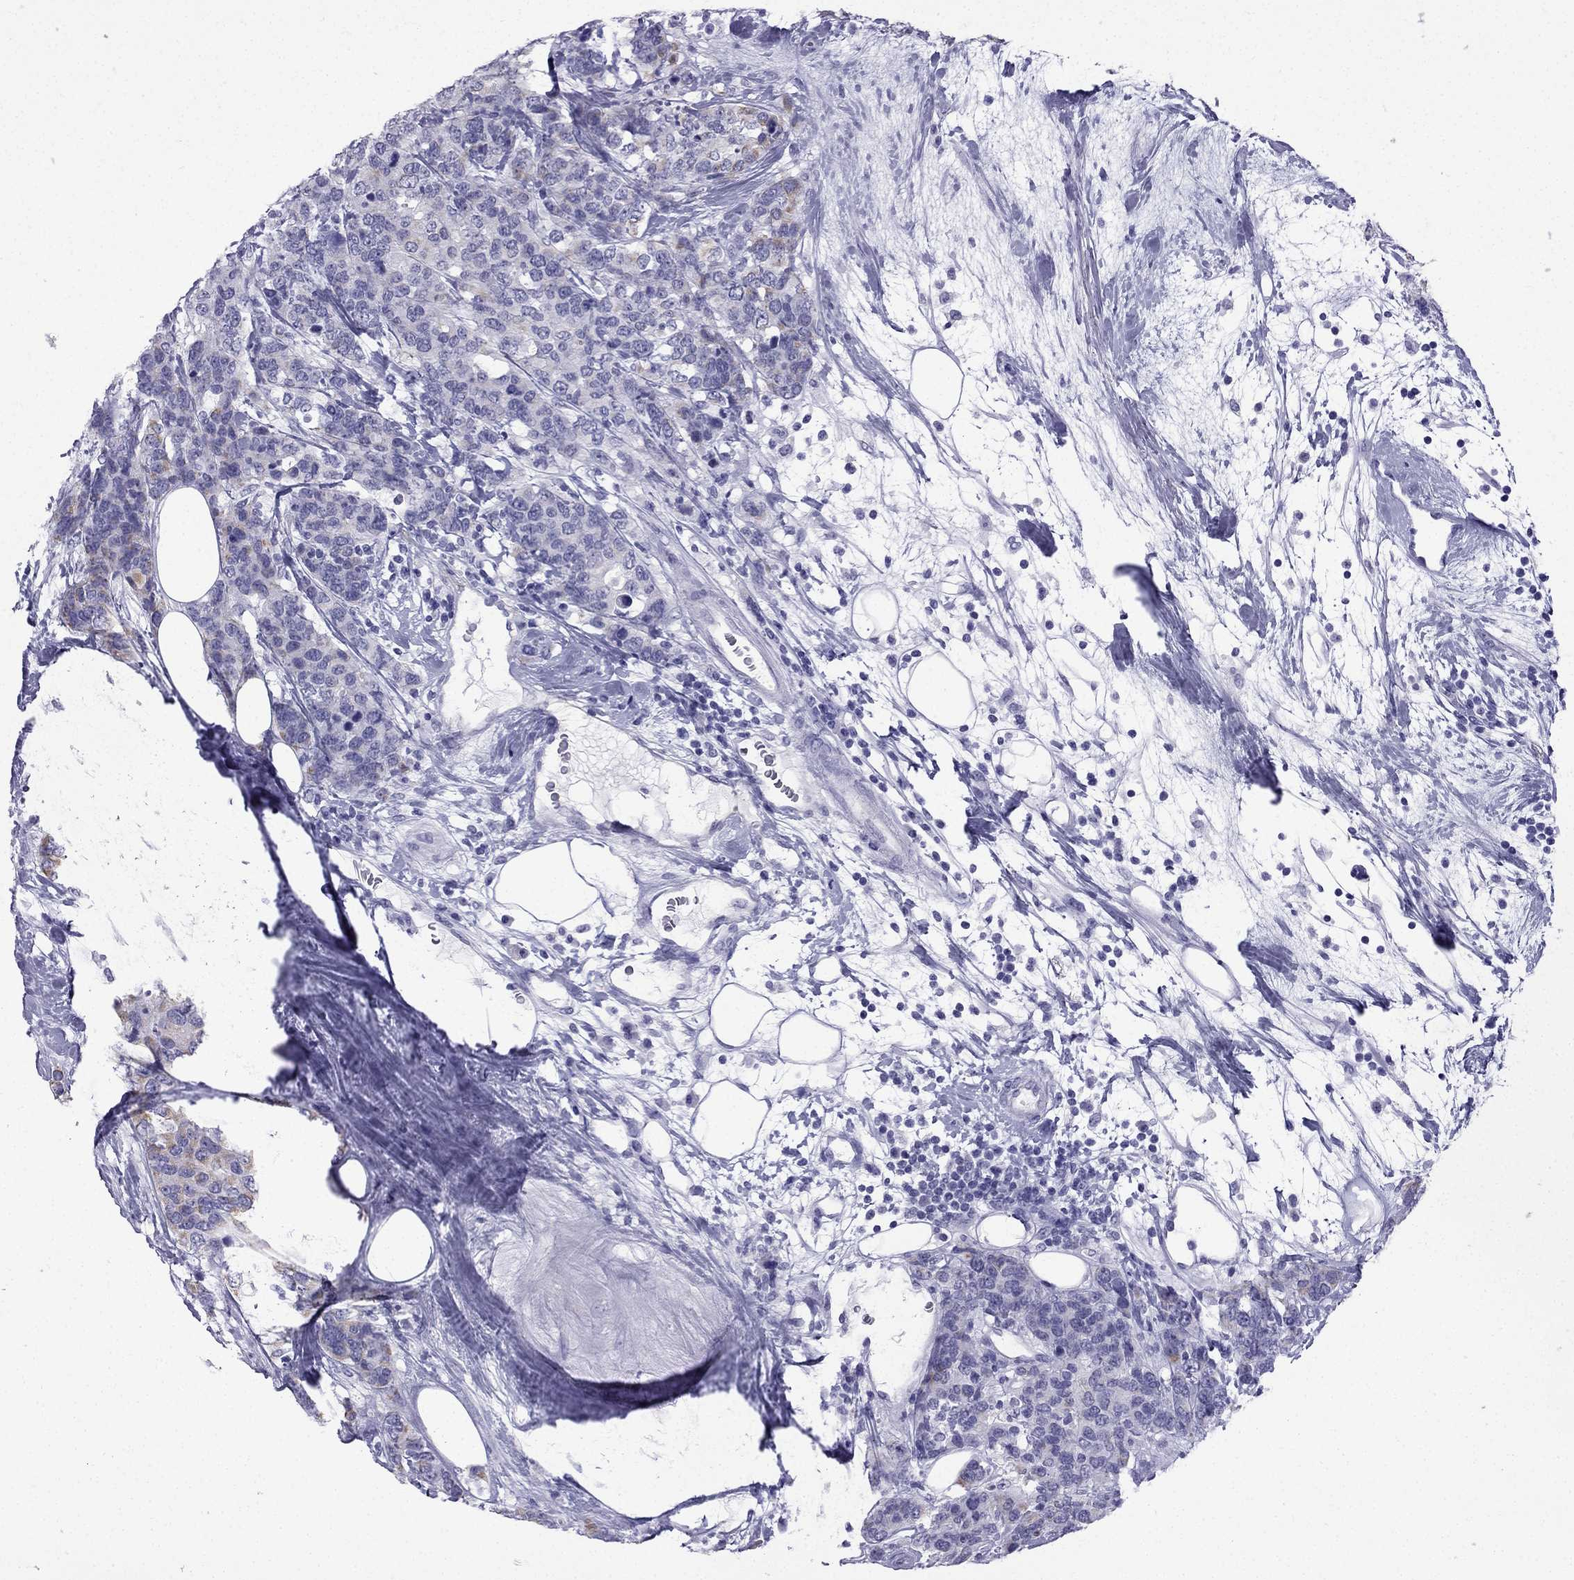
{"staining": {"intensity": "weak", "quantity": "25%-75%", "location": "cytoplasmic/membranous"}, "tissue": "breast cancer", "cell_type": "Tumor cells", "image_type": "cancer", "snomed": [{"axis": "morphology", "description": "Lobular carcinoma"}, {"axis": "topography", "description": "Breast"}], "caption": "Lobular carcinoma (breast) tissue displays weak cytoplasmic/membranous positivity in about 25%-75% of tumor cells (DAB (3,3'-diaminobenzidine) IHC, brown staining for protein, blue staining for nuclei).", "gene": "GJA8", "patient": {"sex": "female", "age": 59}}